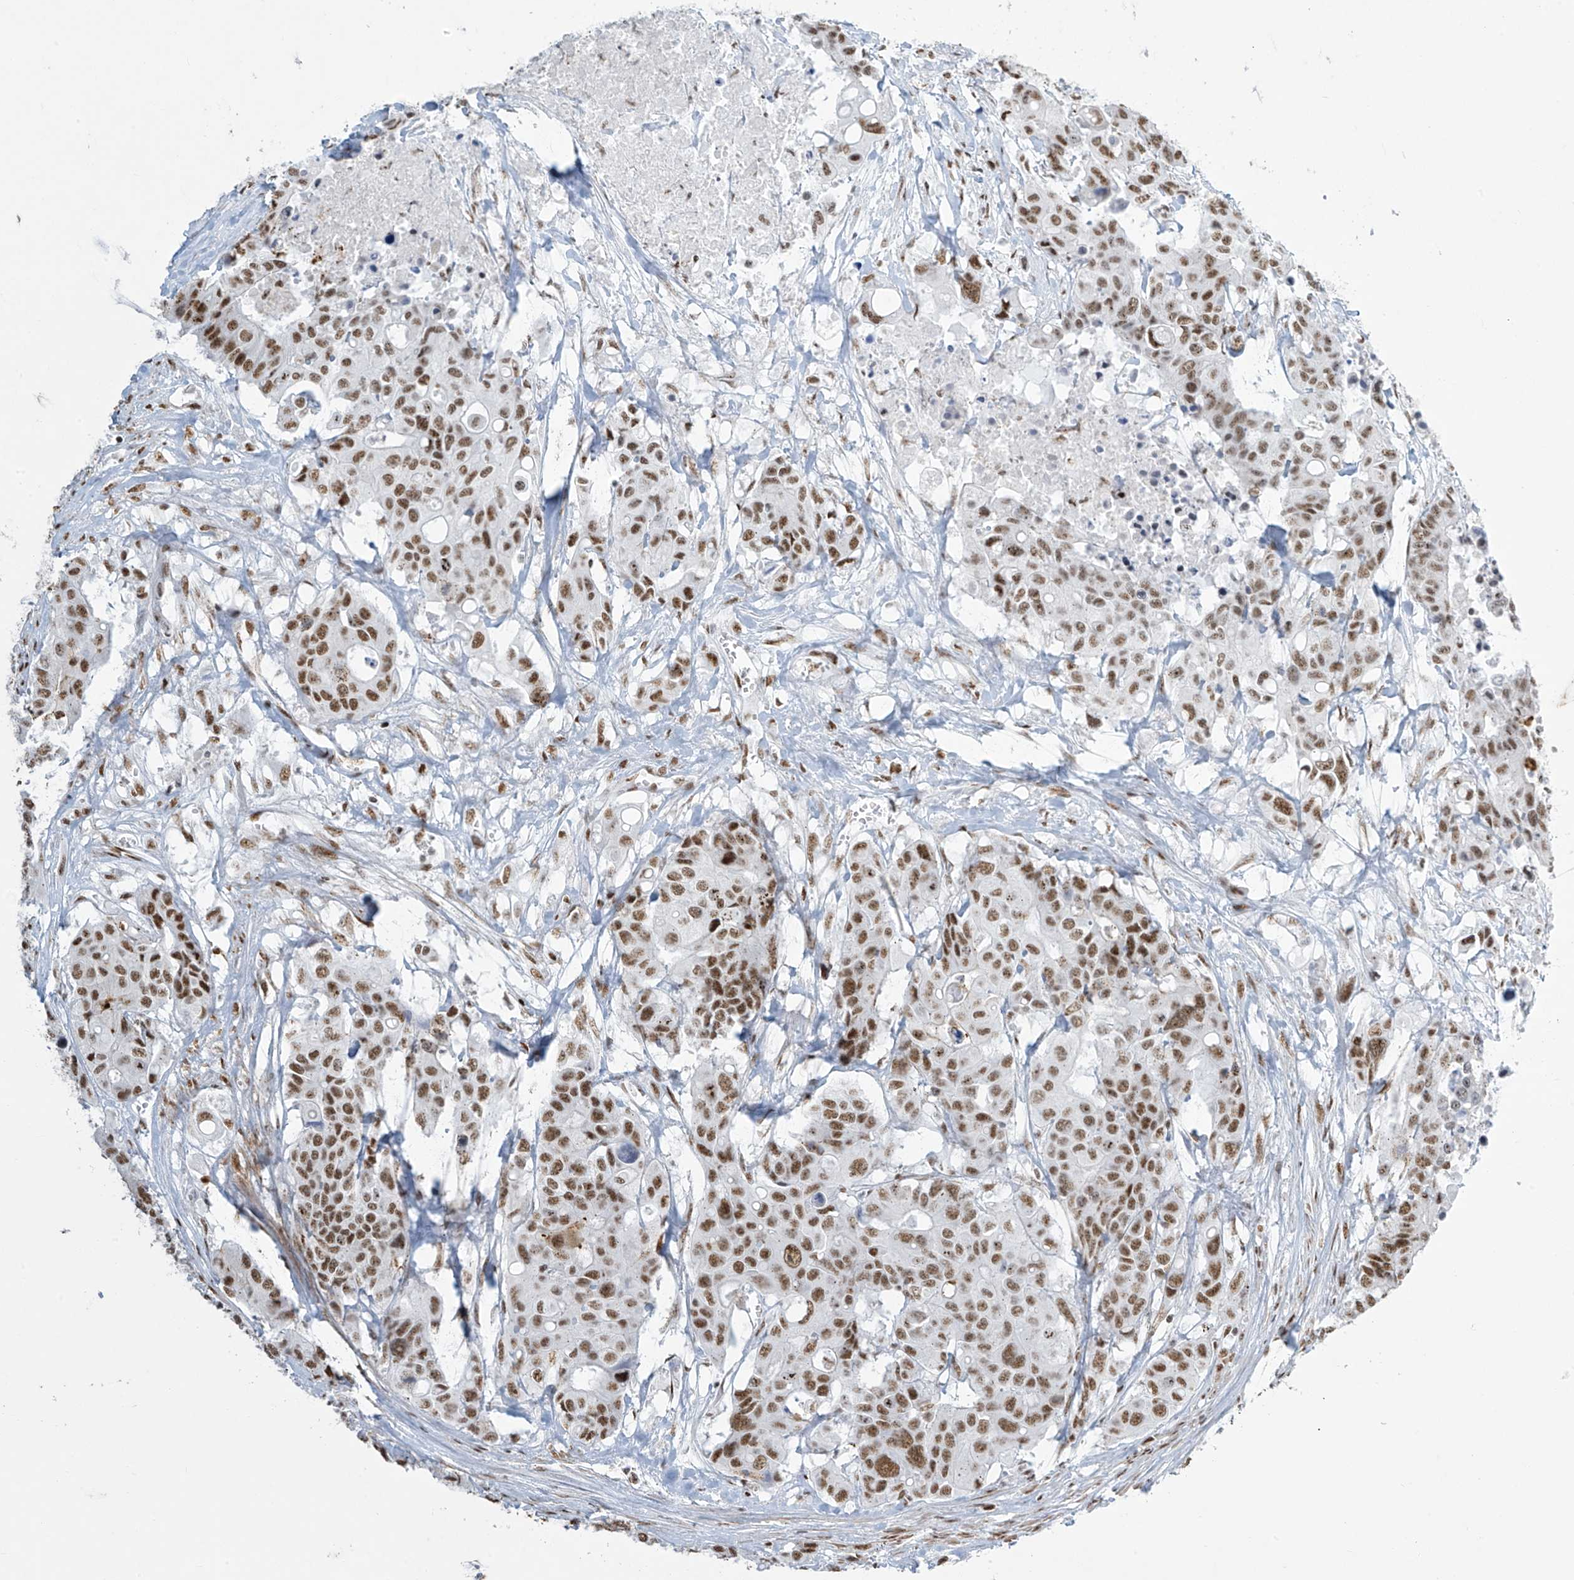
{"staining": {"intensity": "moderate", "quantity": ">75%", "location": "nuclear"}, "tissue": "colorectal cancer", "cell_type": "Tumor cells", "image_type": "cancer", "snomed": [{"axis": "morphology", "description": "Adenocarcinoma, NOS"}, {"axis": "topography", "description": "Colon"}], "caption": "This image shows immunohistochemistry (IHC) staining of human colorectal adenocarcinoma, with medium moderate nuclear staining in approximately >75% of tumor cells.", "gene": "MS4A6A", "patient": {"sex": "male", "age": 77}}